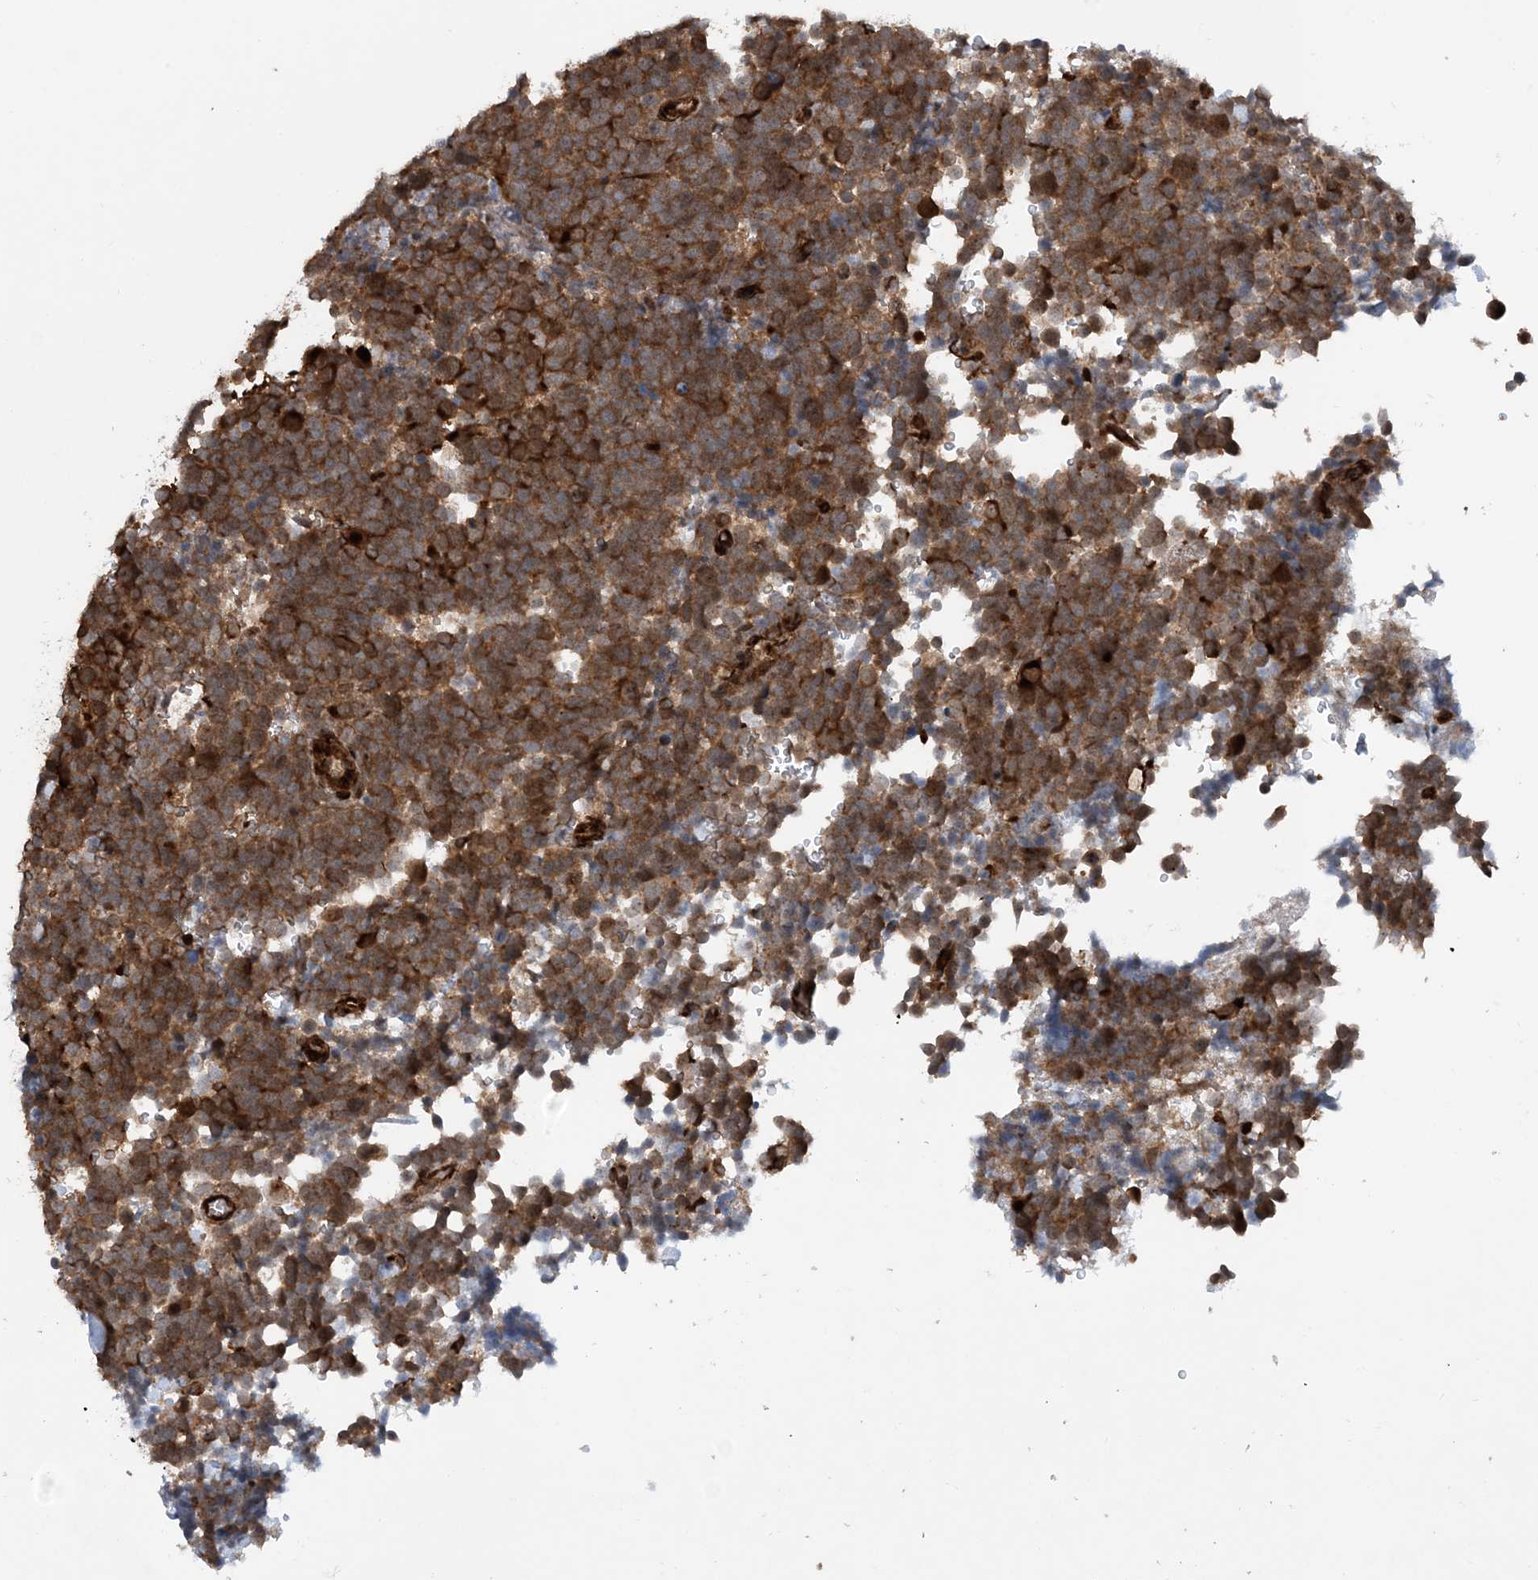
{"staining": {"intensity": "strong", "quantity": ">75%", "location": "cytoplasmic/membranous"}, "tissue": "urothelial cancer", "cell_type": "Tumor cells", "image_type": "cancer", "snomed": [{"axis": "morphology", "description": "Urothelial carcinoma, High grade"}, {"axis": "topography", "description": "Urinary bladder"}], "caption": "Immunohistochemistry (IHC) micrograph of urothelial cancer stained for a protein (brown), which exhibits high levels of strong cytoplasmic/membranous expression in about >75% of tumor cells.", "gene": "HEMK1", "patient": {"sex": "female", "age": 82}}